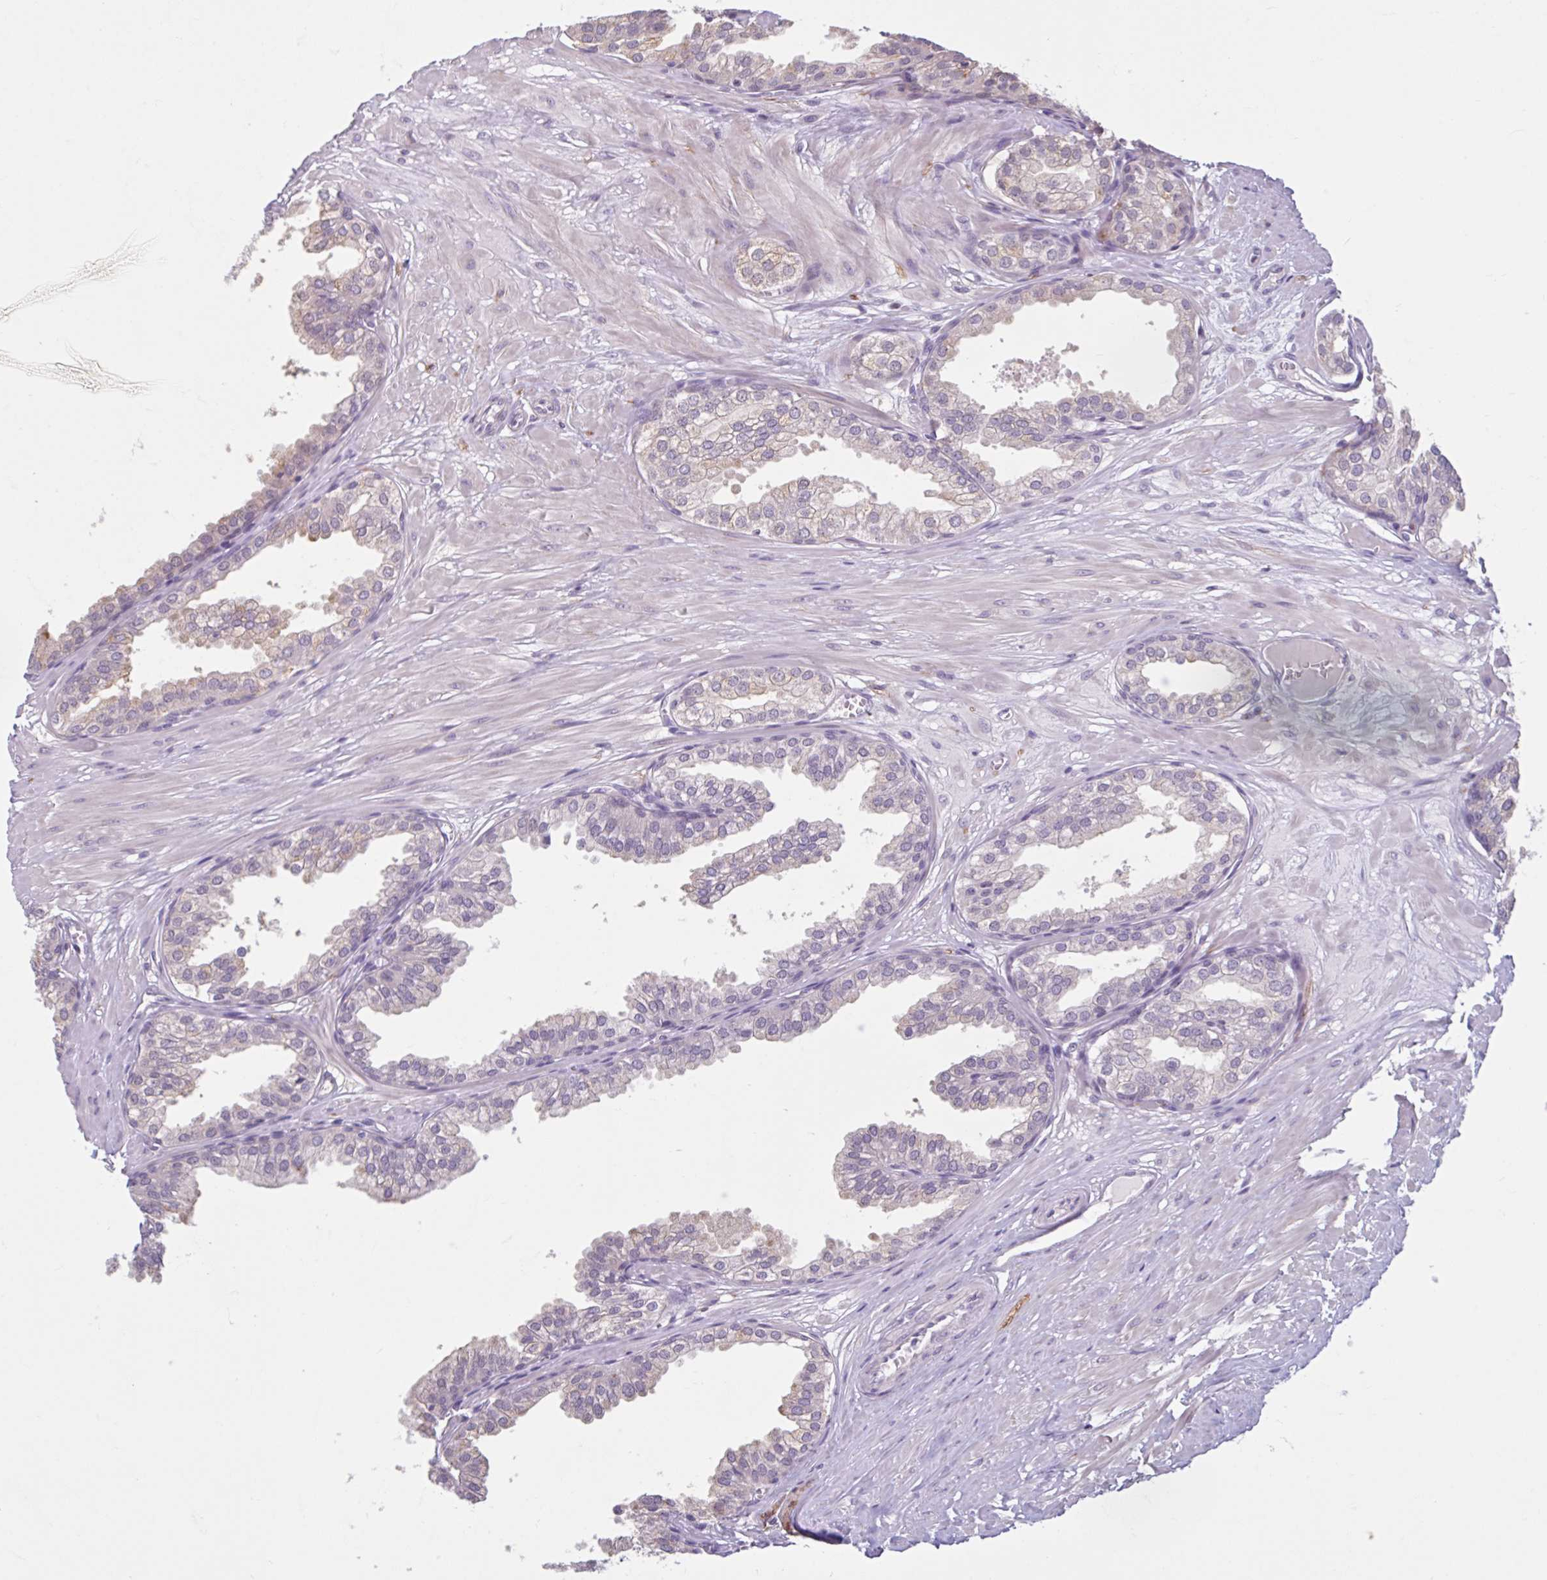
{"staining": {"intensity": "weak", "quantity": "<25%", "location": "cytoplasmic/membranous"}, "tissue": "prostate", "cell_type": "Glandular cells", "image_type": "normal", "snomed": [{"axis": "morphology", "description": "Normal tissue, NOS"}, {"axis": "topography", "description": "Prostate"}, {"axis": "topography", "description": "Peripheral nerve tissue"}], "caption": "This is an immunohistochemistry (IHC) micrograph of unremarkable human prostate. There is no staining in glandular cells.", "gene": "CDH19", "patient": {"sex": "male", "age": 55}}